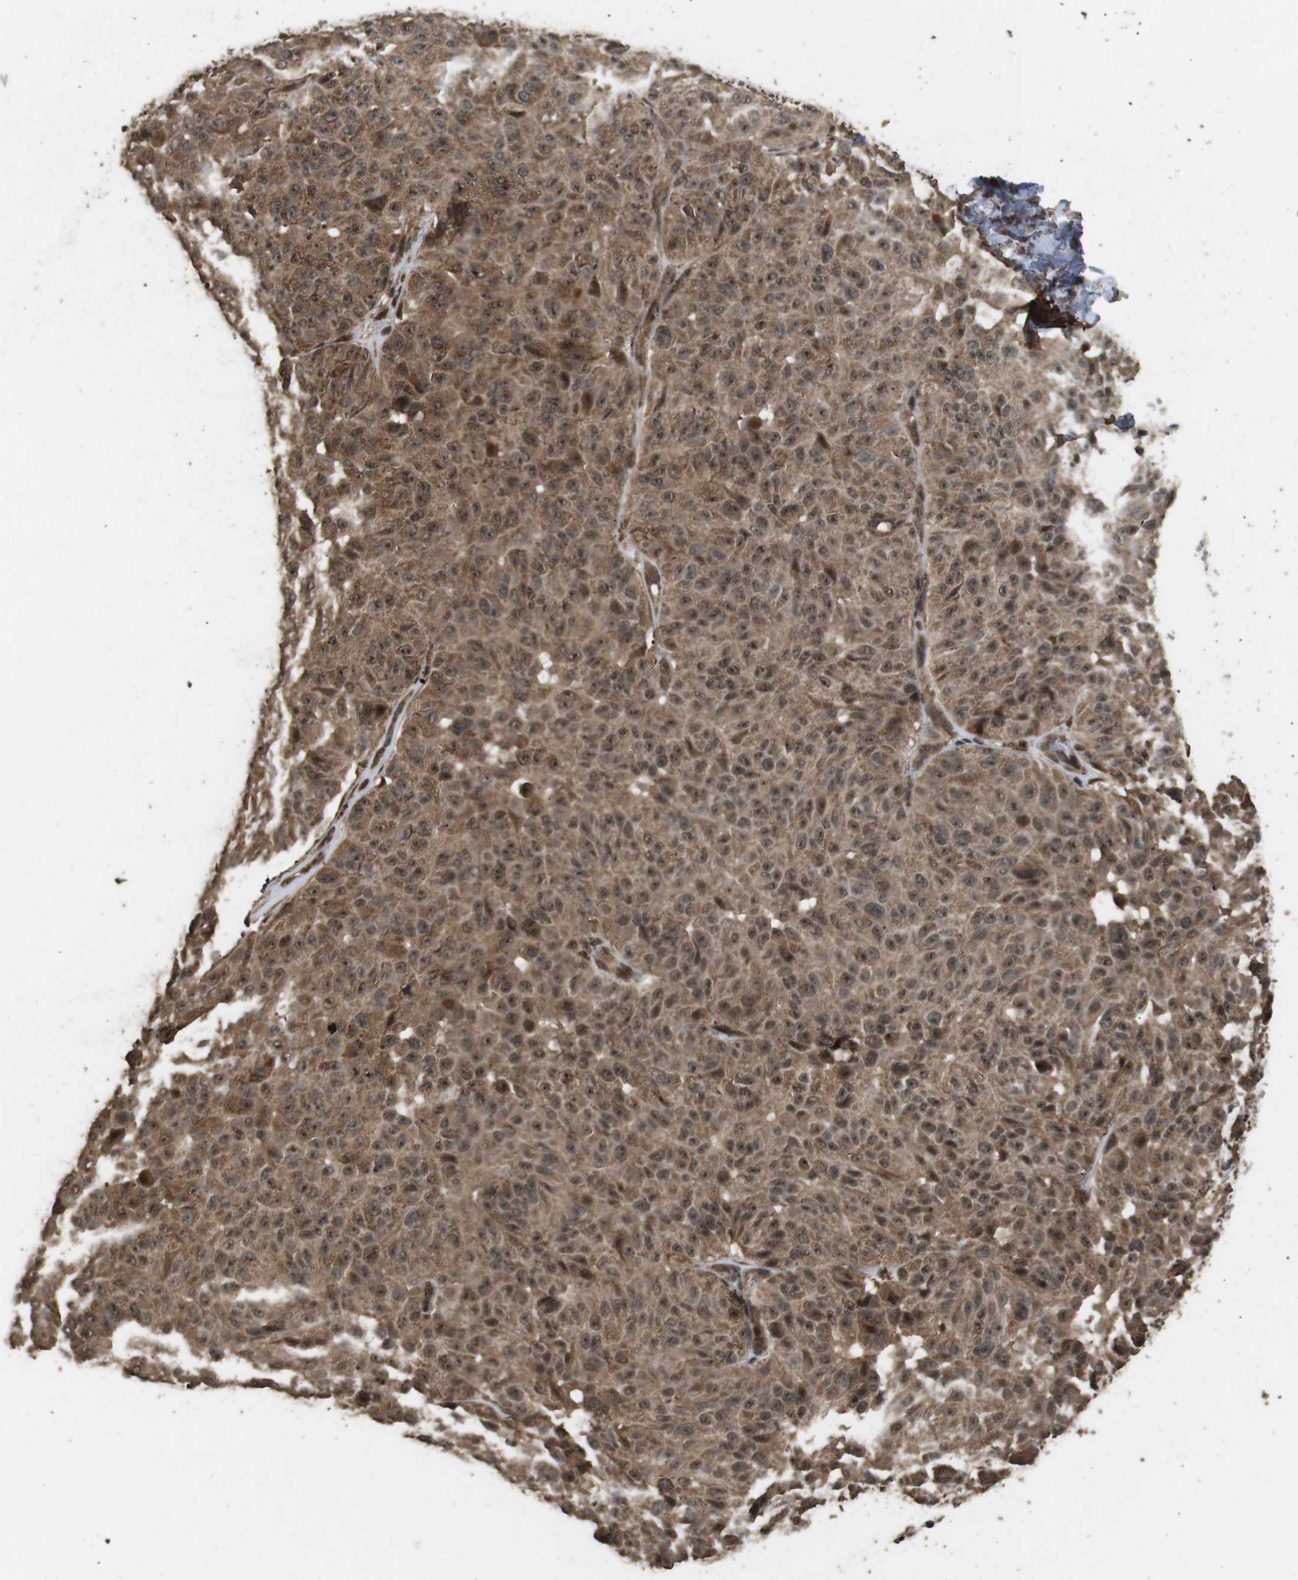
{"staining": {"intensity": "moderate", "quantity": ">75%", "location": "cytoplasmic/membranous,nuclear"}, "tissue": "melanoma", "cell_type": "Tumor cells", "image_type": "cancer", "snomed": [{"axis": "morphology", "description": "Malignant melanoma, NOS"}, {"axis": "topography", "description": "Skin"}], "caption": "Malignant melanoma stained with immunohistochemistry (IHC) exhibits moderate cytoplasmic/membranous and nuclear staining in about >75% of tumor cells.", "gene": "RRAS2", "patient": {"sex": "female", "age": 46}}